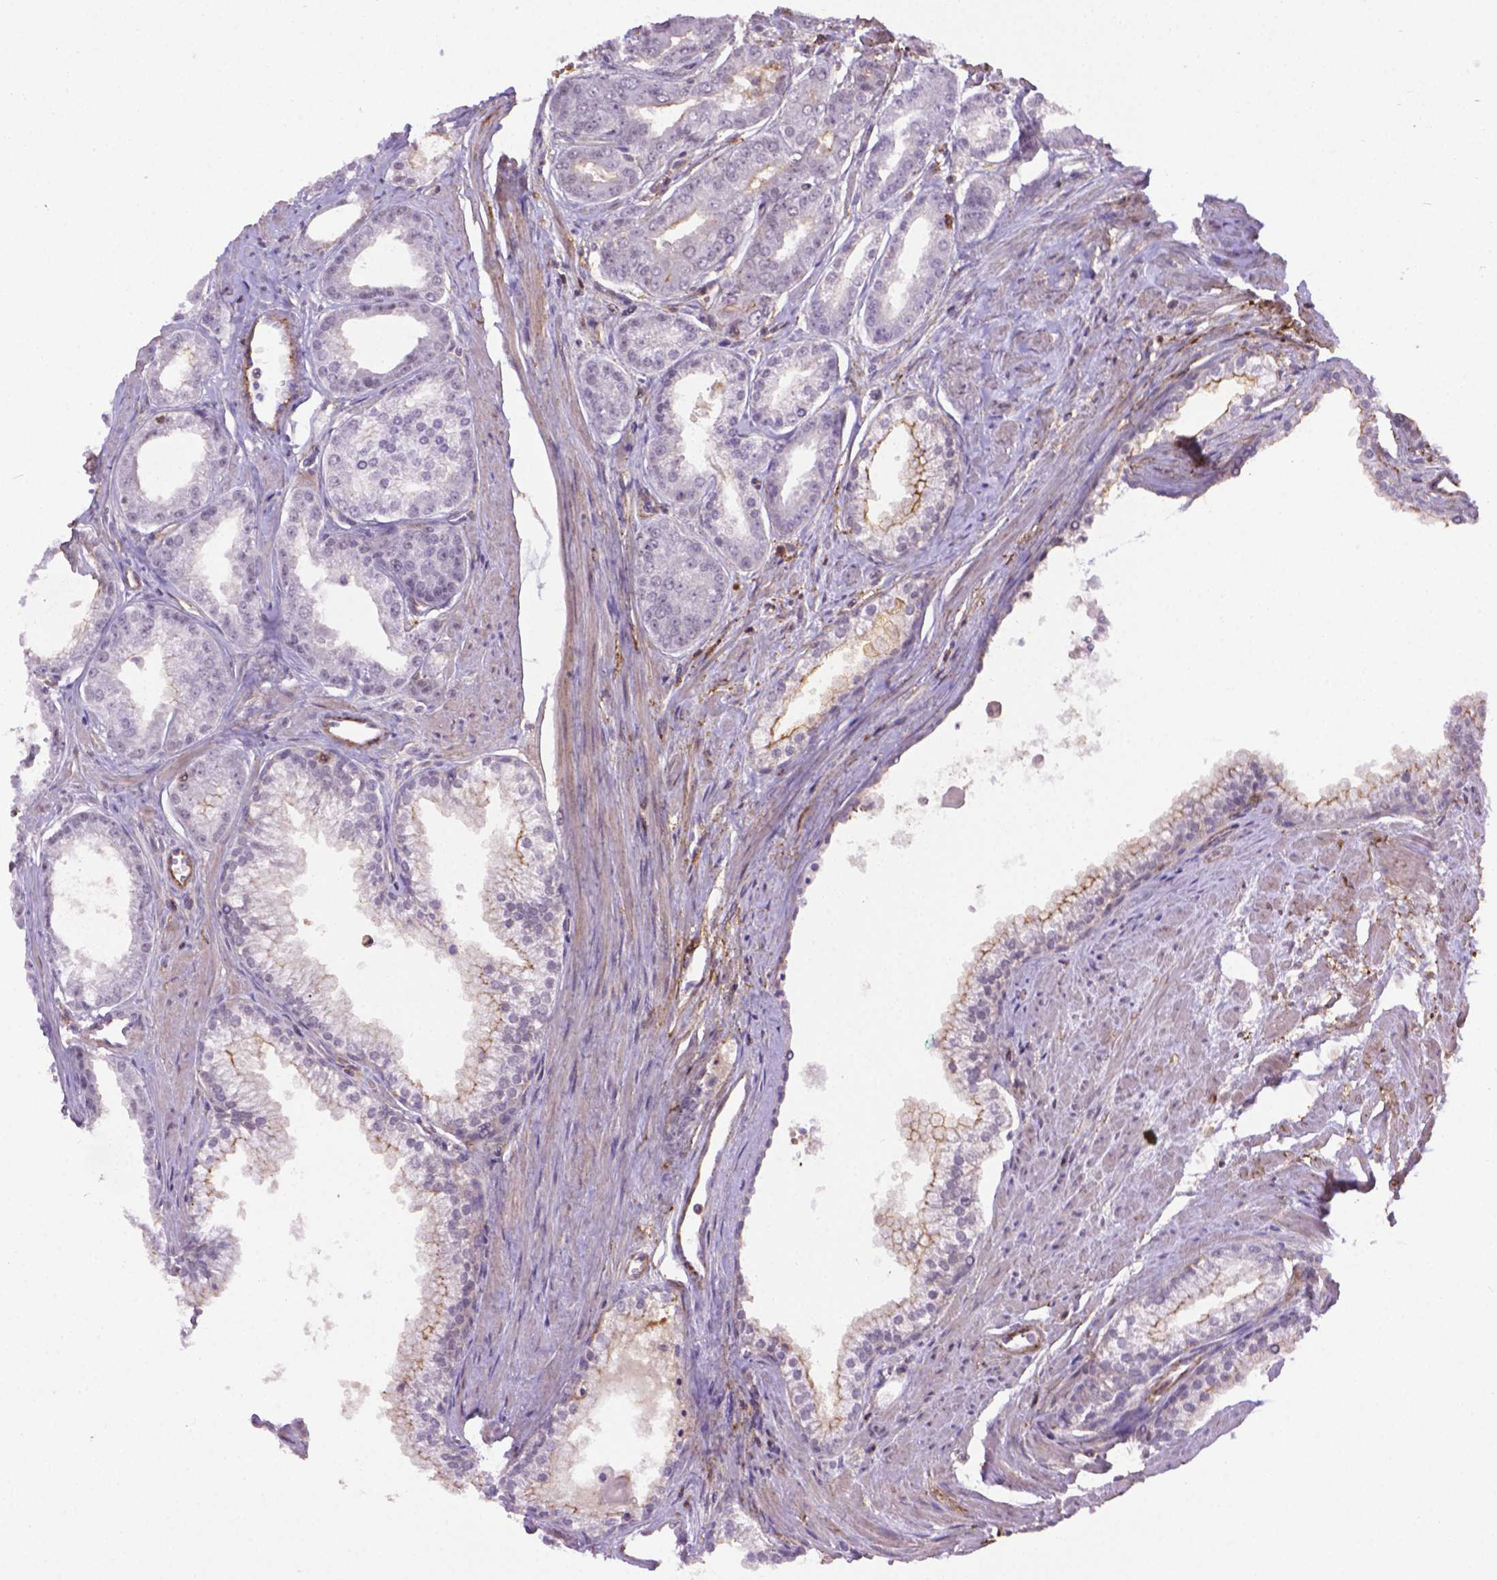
{"staining": {"intensity": "negative", "quantity": "none", "location": "none"}, "tissue": "prostate cancer", "cell_type": "Tumor cells", "image_type": "cancer", "snomed": [{"axis": "morphology", "description": "Adenocarcinoma, NOS"}, {"axis": "topography", "description": "Prostate"}], "caption": "Immunohistochemistry (IHC) of prostate adenocarcinoma exhibits no expression in tumor cells.", "gene": "ACAD10", "patient": {"sex": "male", "age": 71}}